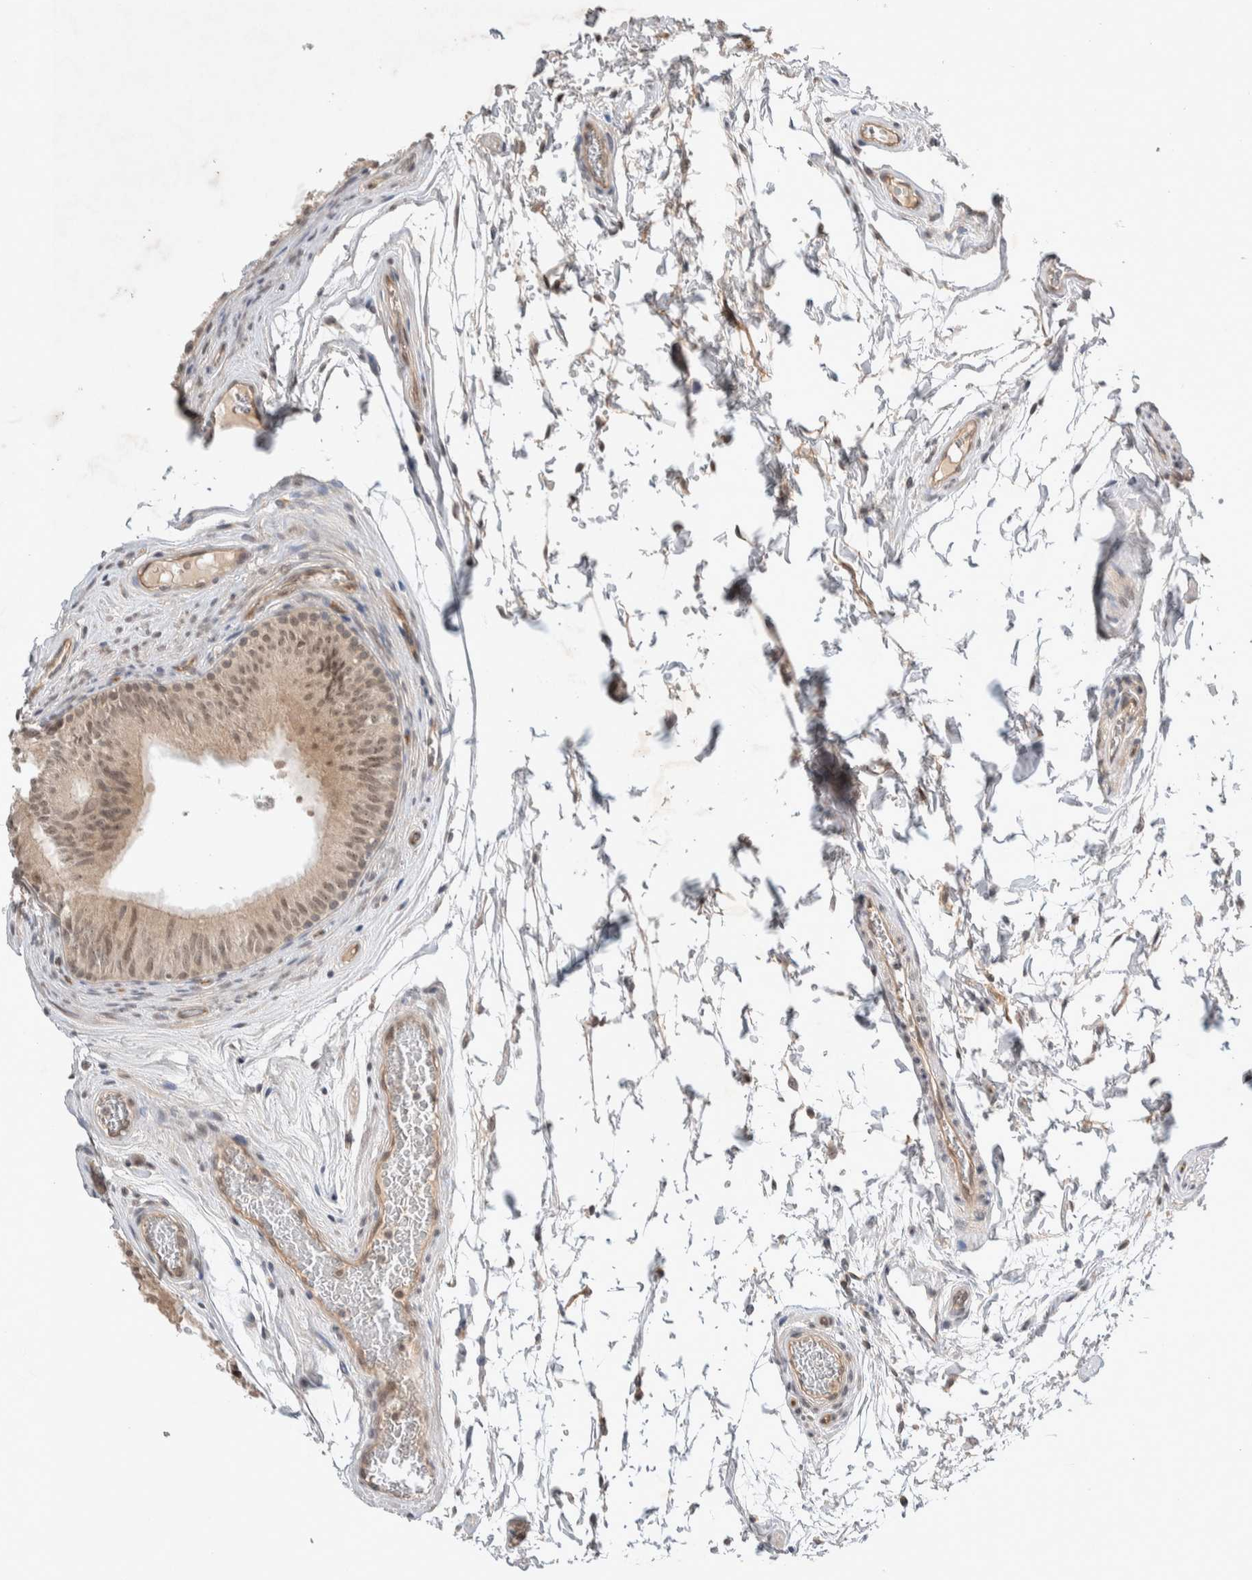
{"staining": {"intensity": "moderate", "quantity": "25%-75%", "location": "nuclear"}, "tissue": "epididymis", "cell_type": "Glandular cells", "image_type": "normal", "snomed": [{"axis": "morphology", "description": "Normal tissue, NOS"}, {"axis": "topography", "description": "Epididymis"}], "caption": "Immunohistochemistry micrograph of benign epididymis: human epididymis stained using immunohistochemistry (IHC) shows medium levels of moderate protein expression localized specifically in the nuclear of glandular cells, appearing as a nuclear brown color.", "gene": "ZNF704", "patient": {"sex": "male", "age": 36}}